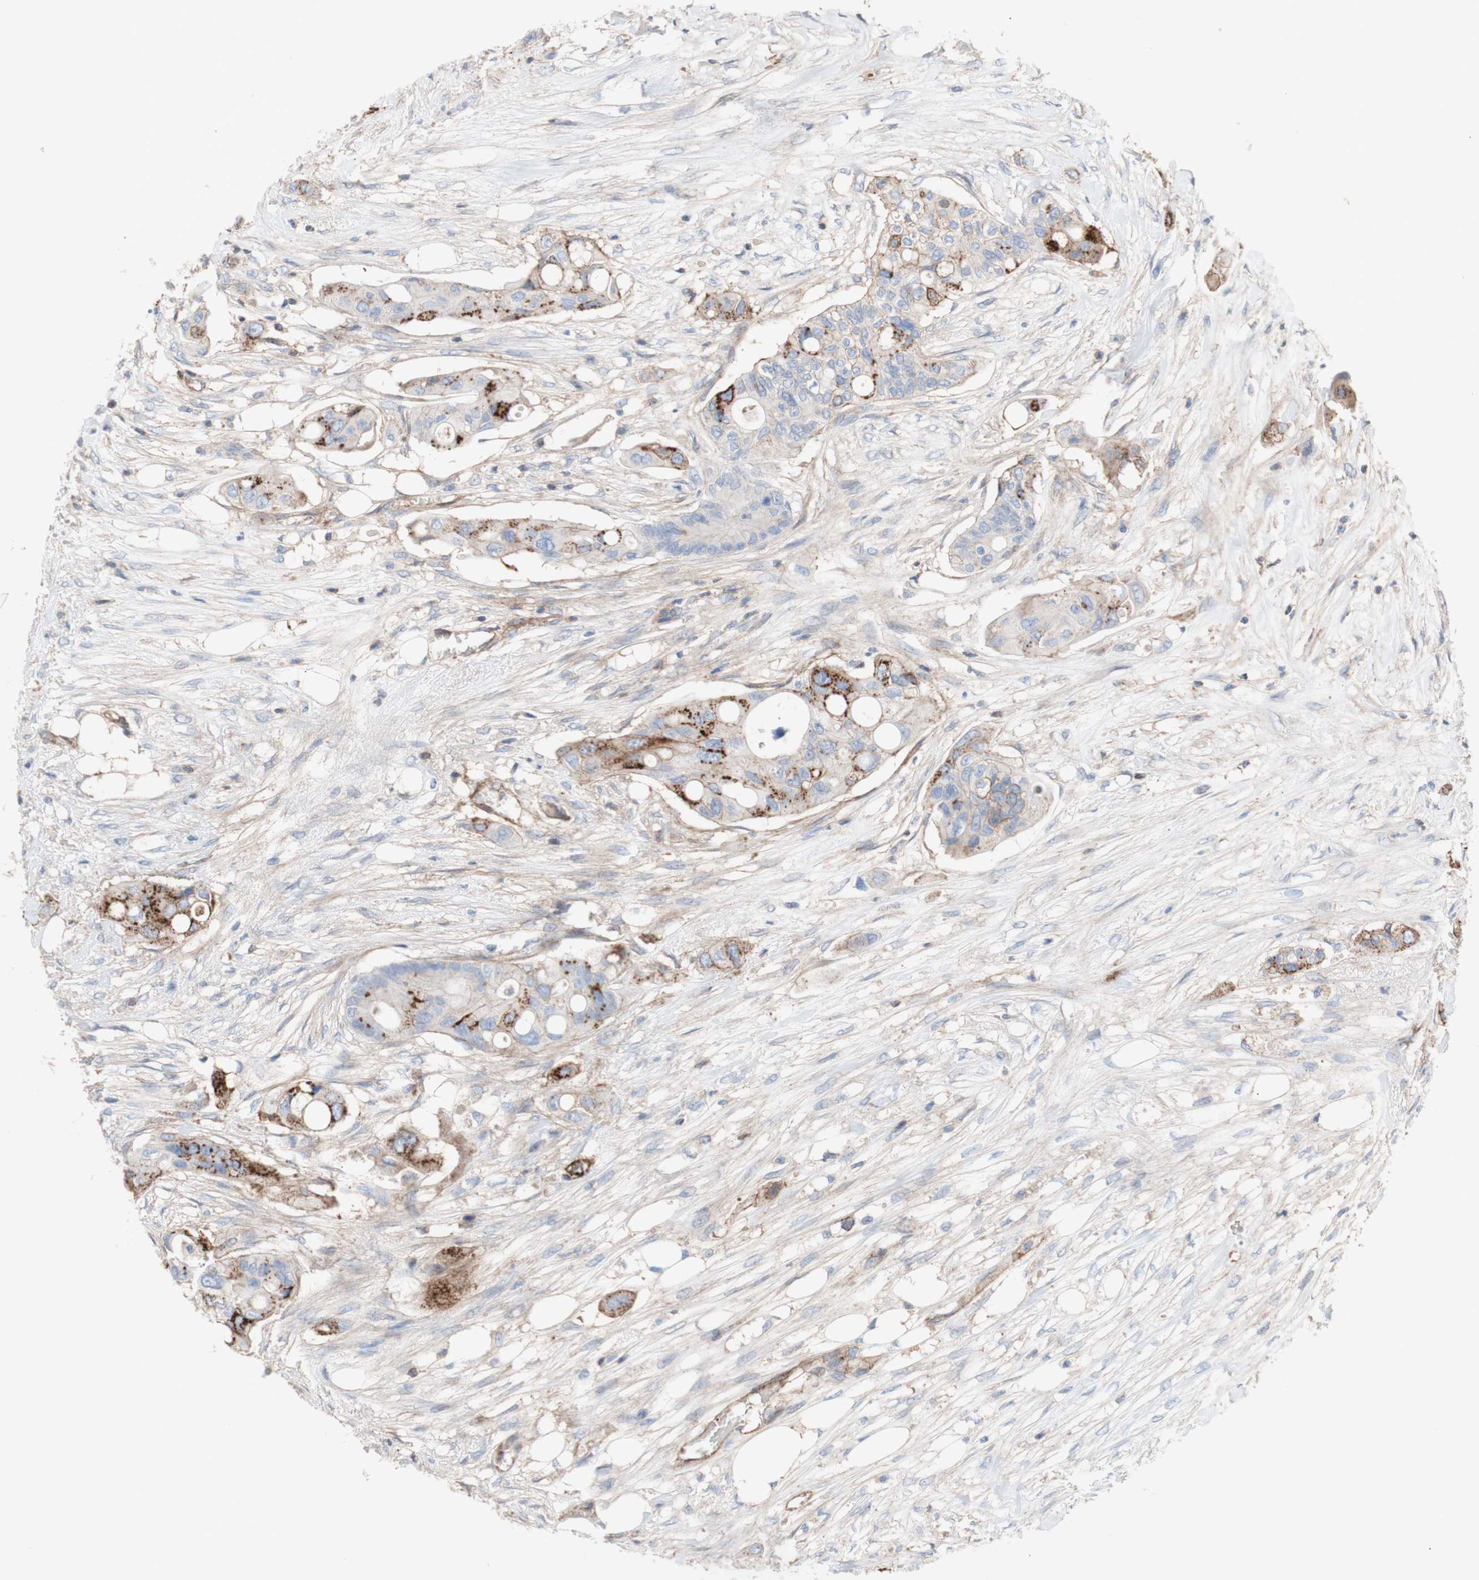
{"staining": {"intensity": "strong", "quantity": "<25%", "location": "cytoplasmic/membranous"}, "tissue": "colorectal cancer", "cell_type": "Tumor cells", "image_type": "cancer", "snomed": [{"axis": "morphology", "description": "Adenocarcinoma, NOS"}, {"axis": "topography", "description": "Colon"}], "caption": "Human colorectal cancer (adenocarcinoma) stained with a brown dye demonstrates strong cytoplasmic/membranous positive staining in about <25% of tumor cells.", "gene": "ATP2A3", "patient": {"sex": "female", "age": 57}}